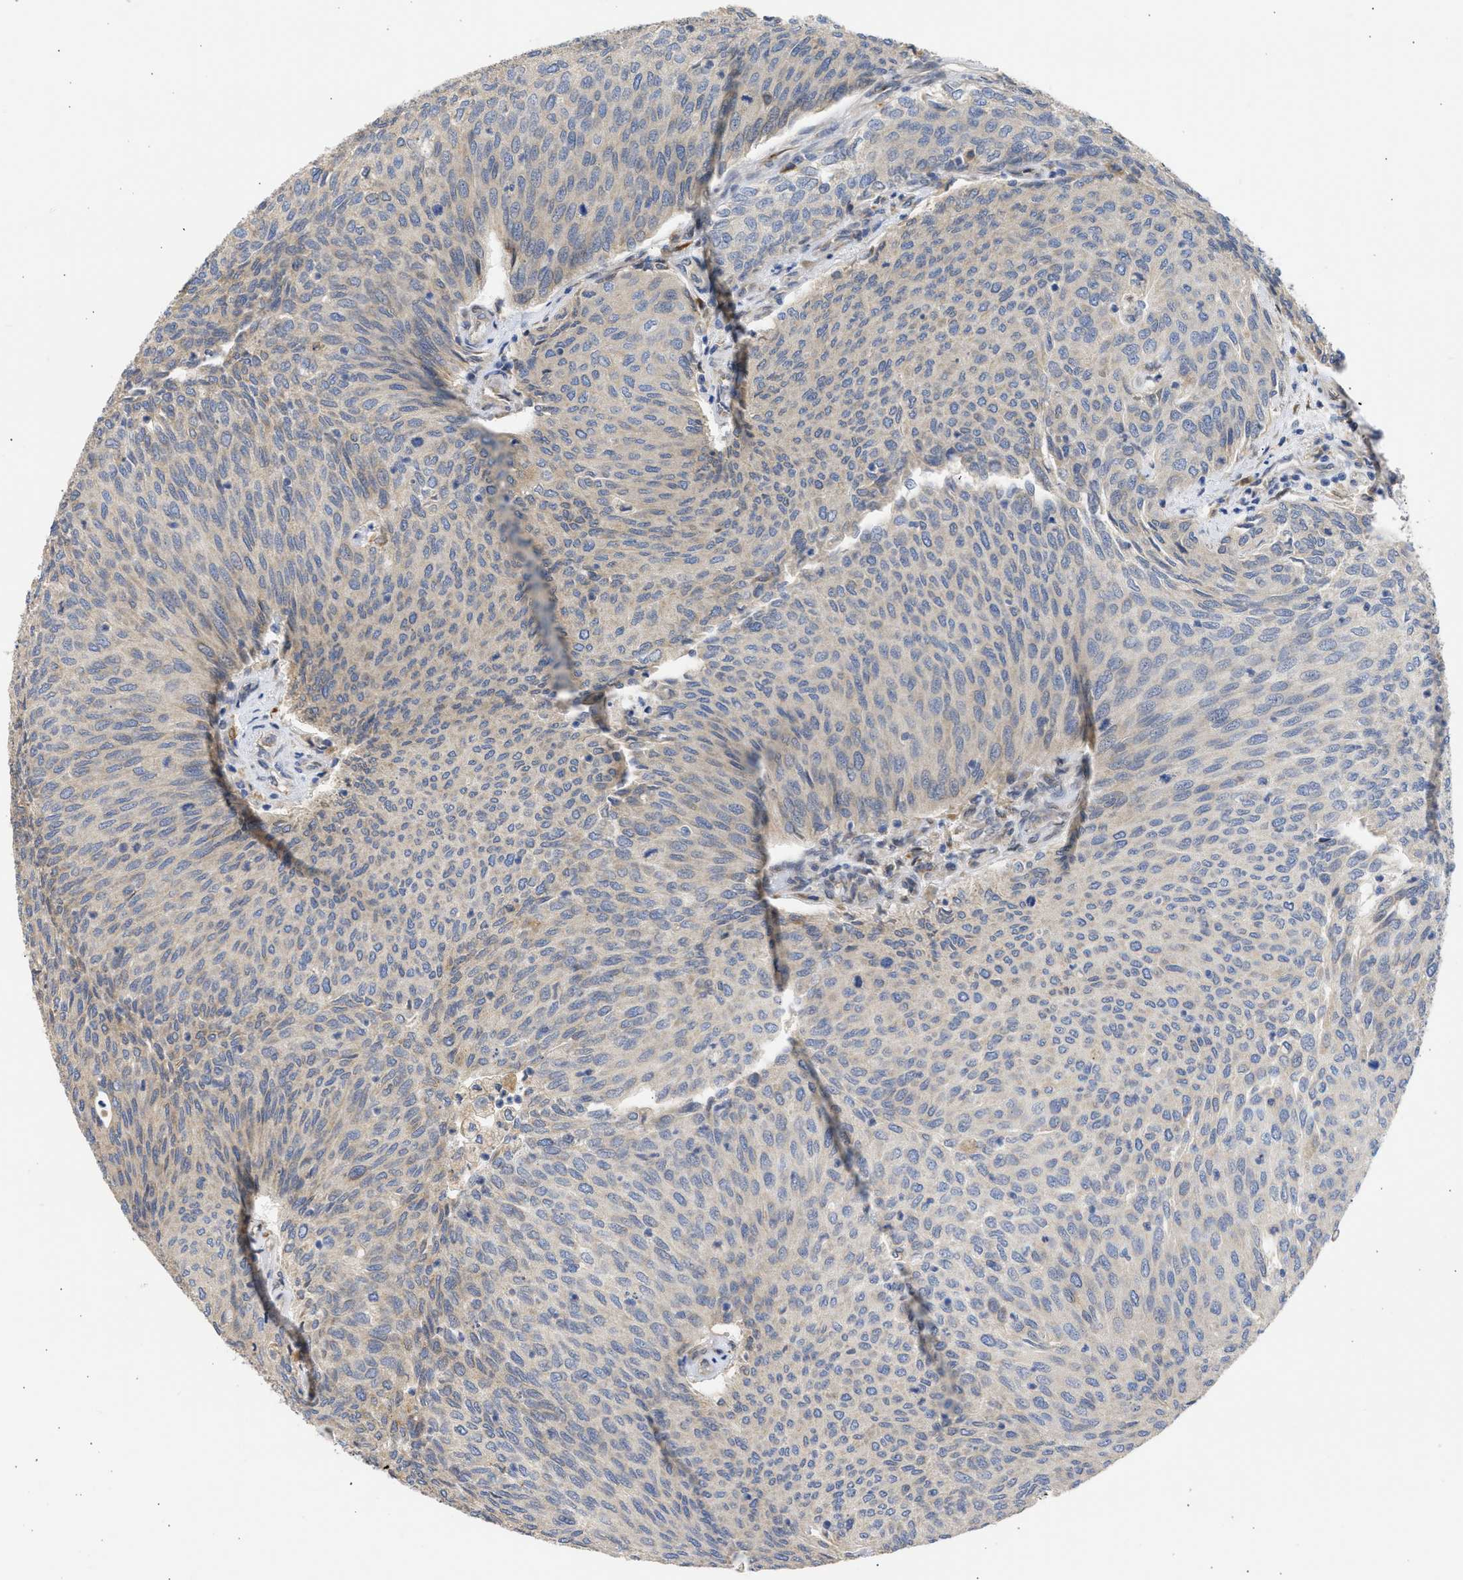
{"staining": {"intensity": "weak", "quantity": "<25%", "location": "cytoplasmic/membranous"}, "tissue": "urothelial cancer", "cell_type": "Tumor cells", "image_type": "cancer", "snomed": [{"axis": "morphology", "description": "Urothelial carcinoma, Low grade"}, {"axis": "topography", "description": "Urinary bladder"}], "caption": "Immunohistochemical staining of urothelial carcinoma (low-grade) shows no significant expression in tumor cells.", "gene": "TMED1", "patient": {"sex": "female", "age": 79}}